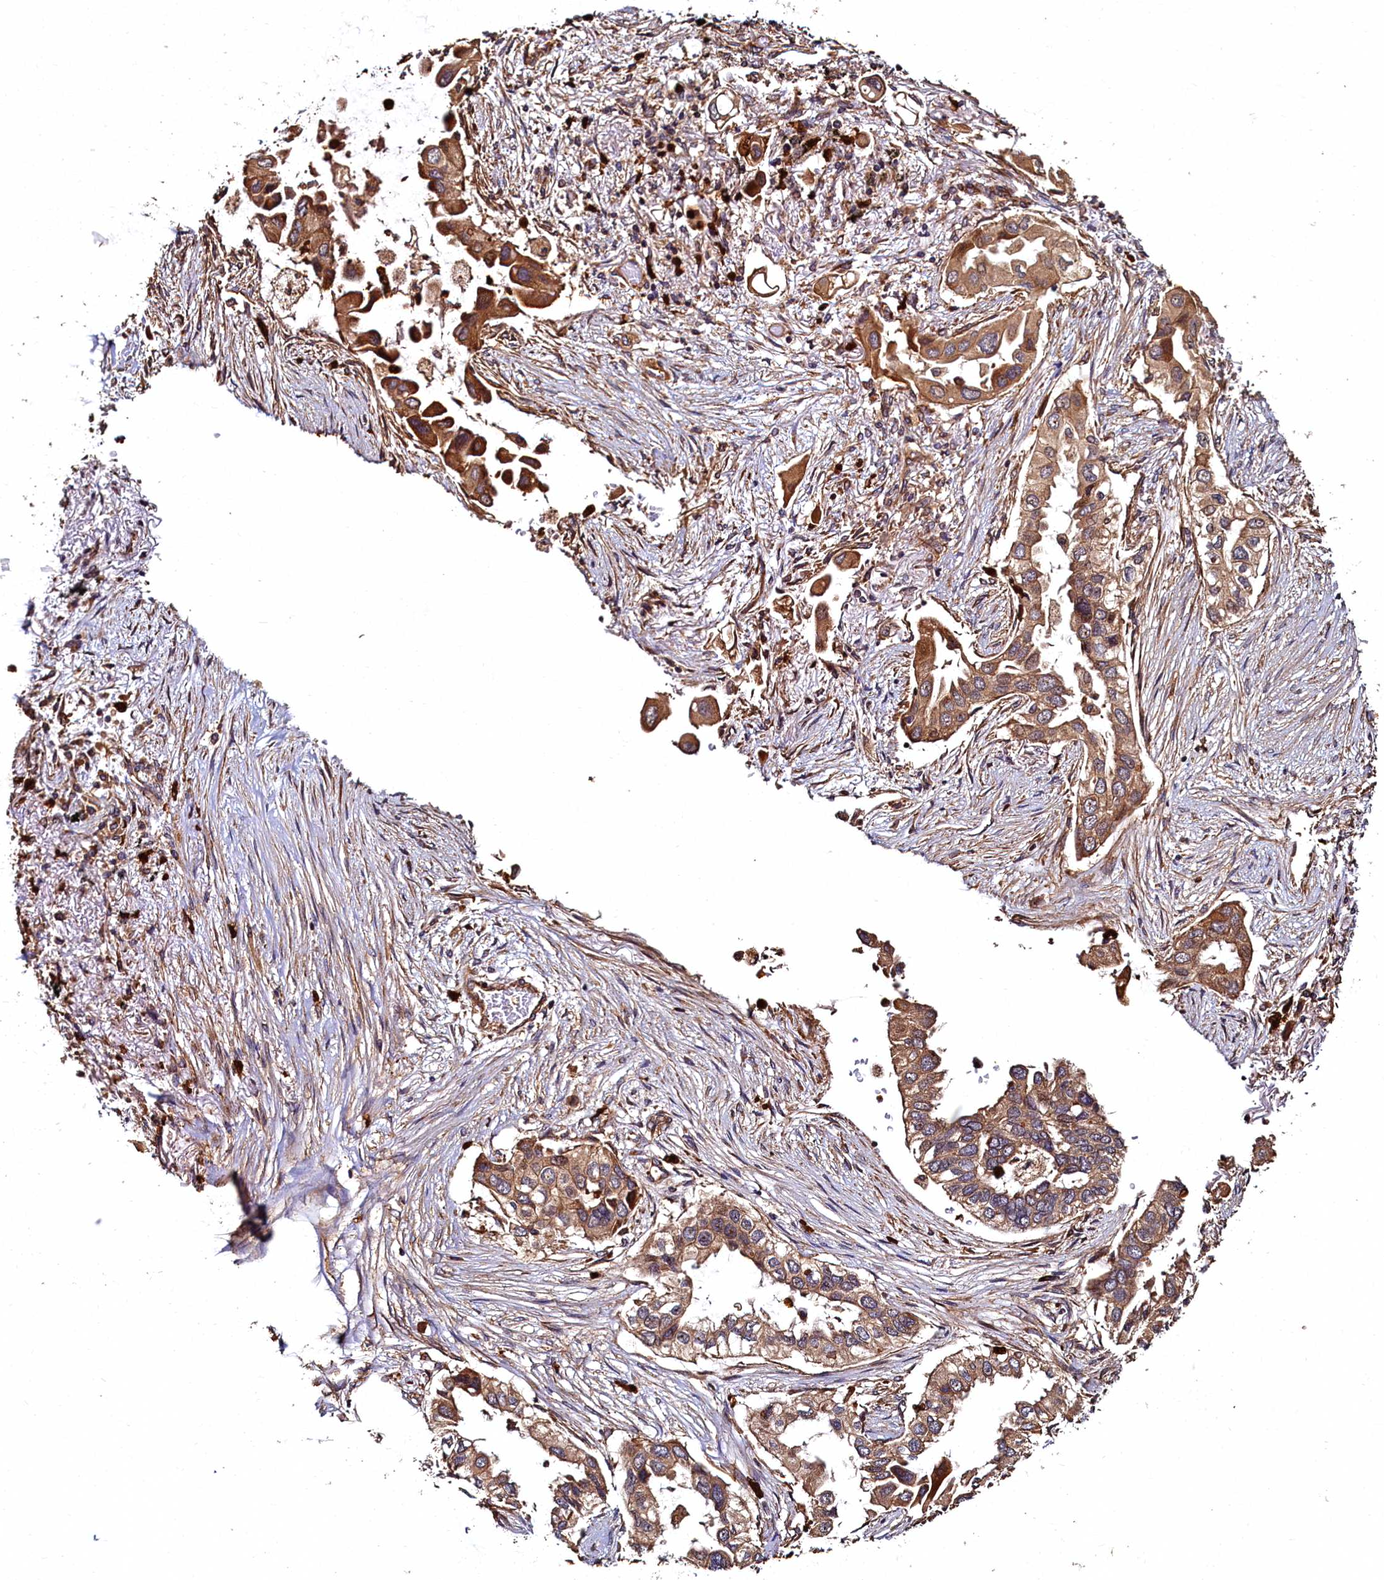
{"staining": {"intensity": "moderate", "quantity": ">75%", "location": "cytoplasmic/membranous"}, "tissue": "lung cancer", "cell_type": "Tumor cells", "image_type": "cancer", "snomed": [{"axis": "morphology", "description": "Adenocarcinoma, NOS"}, {"axis": "topography", "description": "Lung"}], "caption": "This is a histology image of IHC staining of lung adenocarcinoma, which shows moderate positivity in the cytoplasmic/membranous of tumor cells.", "gene": "CCDC102B", "patient": {"sex": "female", "age": 76}}